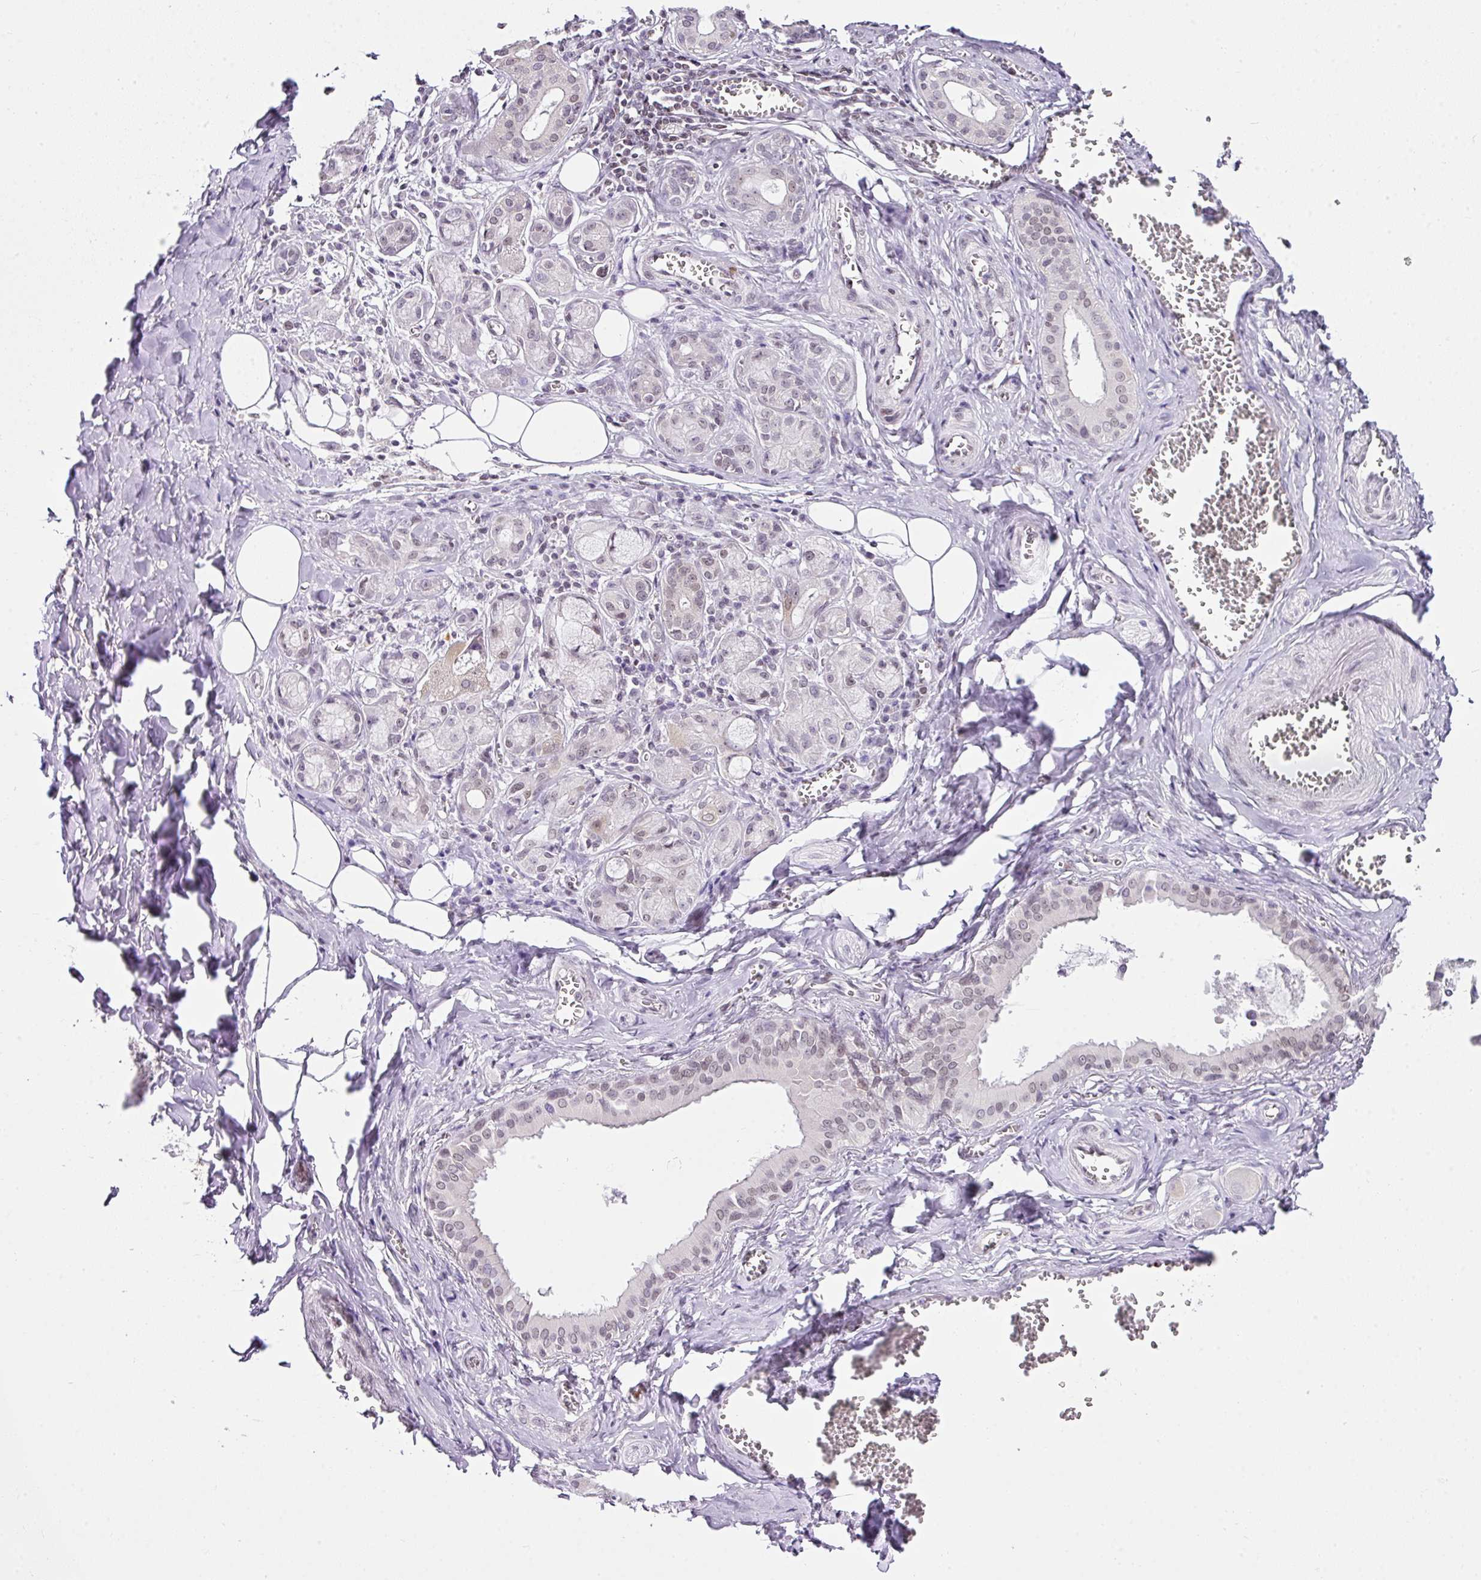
{"staining": {"intensity": "moderate", "quantity": "25%-75%", "location": "nuclear"}, "tissue": "salivary gland", "cell_type": "Glandular cells", "image_type": "normal", "snomed": [{"axis": "morphology", "description": "Normal tissue, NOS"}, {"axis": "topography", "description": "Salivary gland"}], "caption": "Human salivary gland stained for a protein (brown) reveals moderate nuclear positive staining in approximately 25%-75% of glandular cells.", "gene": "FAM32A", "patient": {"sex": "male", "age": 74}}